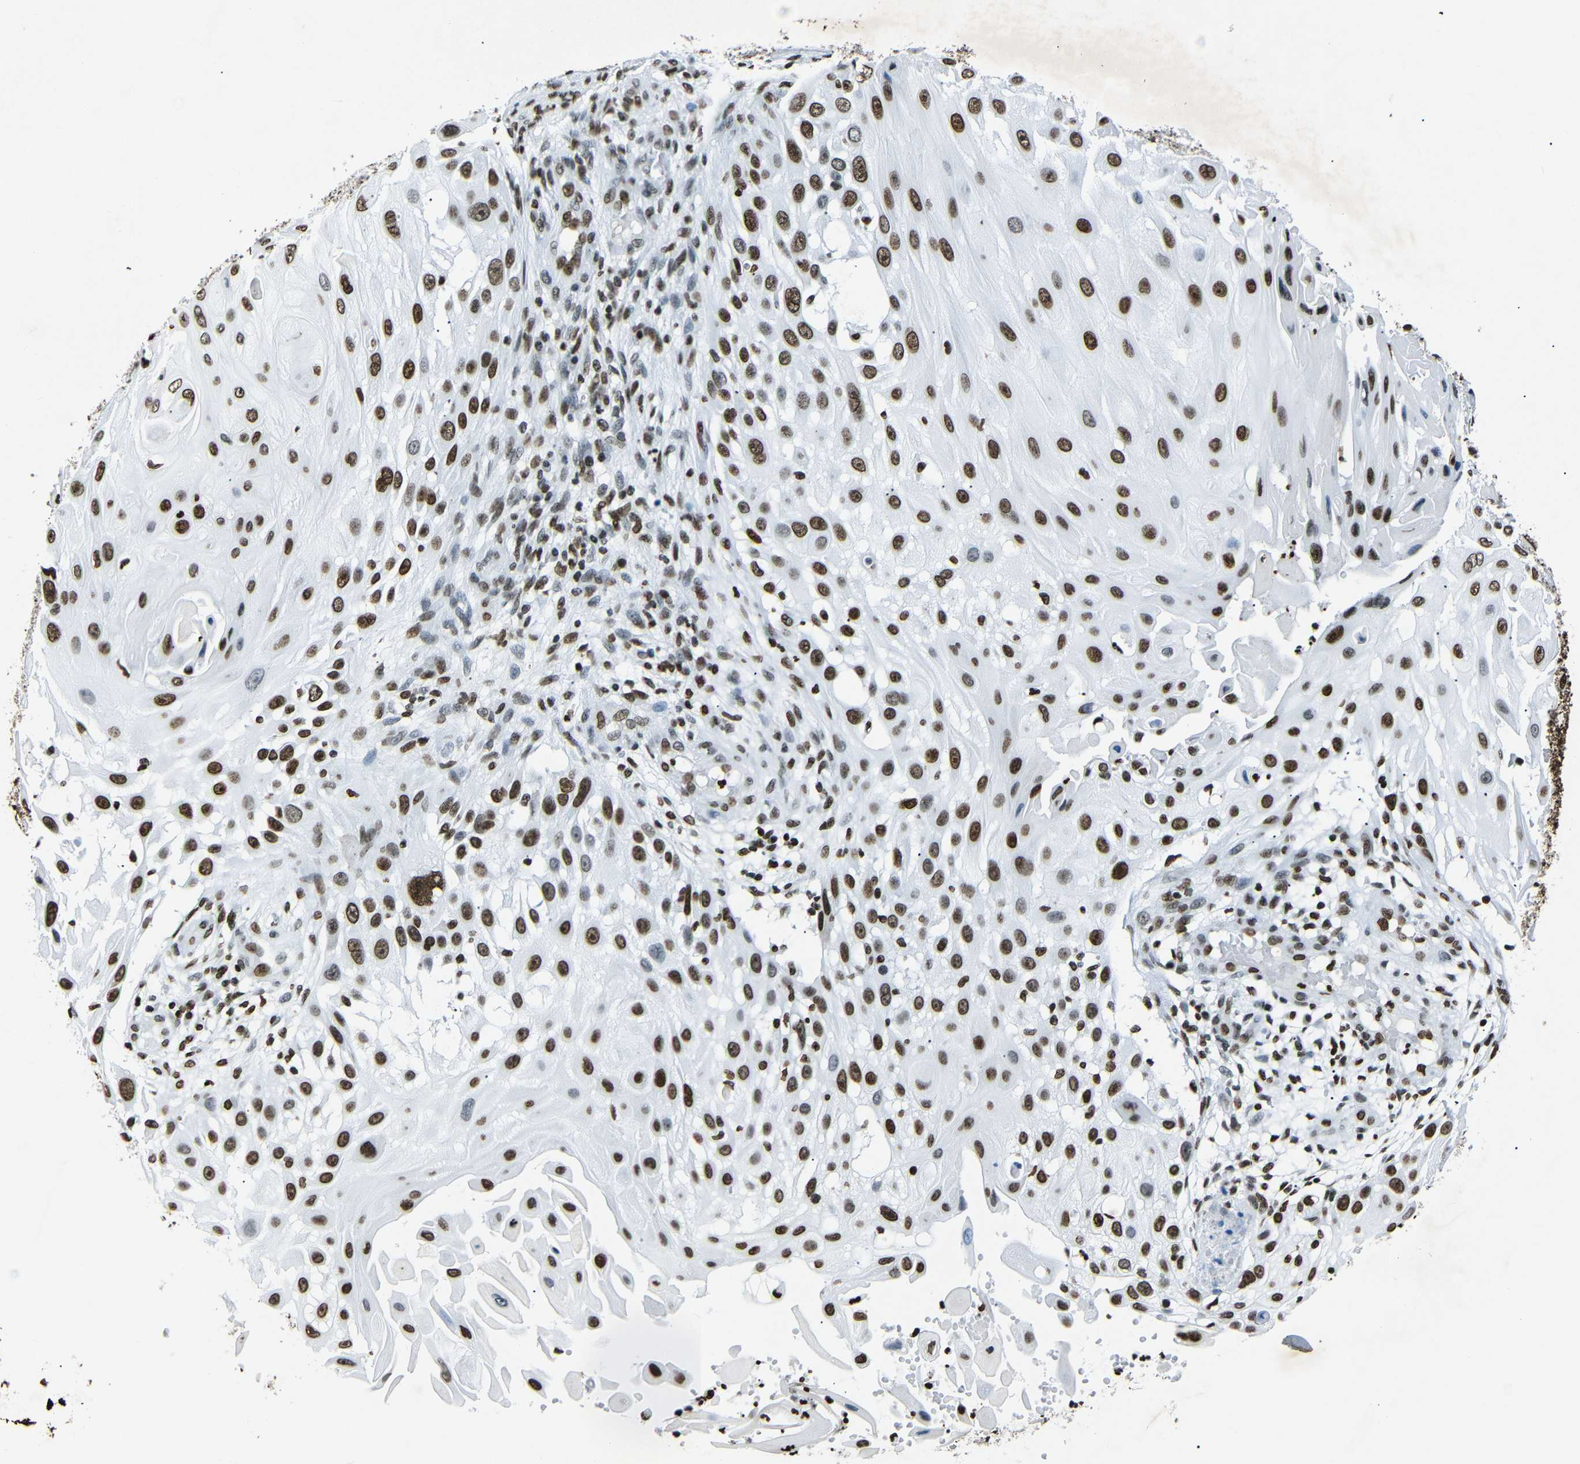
{"staining": {"intensity": "strong", "quantity": ">75%", "location": "nuclear"}, "tissue": "skin cancer", "cell_type": "Tumor cells", "image_type": "cancer", "snomed": [{"axis": "morphology", "description": "Squamous cell carcinoma, NOS"}, {"axis": "topography", "description": "Skin"}], "caption": "A brown stain shows strong nuclear expression of a protein in human skin cancer (squamous cell carcinoma) tumor cells. (Stains: DAB in brown, nuclei in blue, Microscopy: brightfield microscopy at high magnification).", "gene": "HMGN1", "patient": {"sex": "female", "age": 44}}